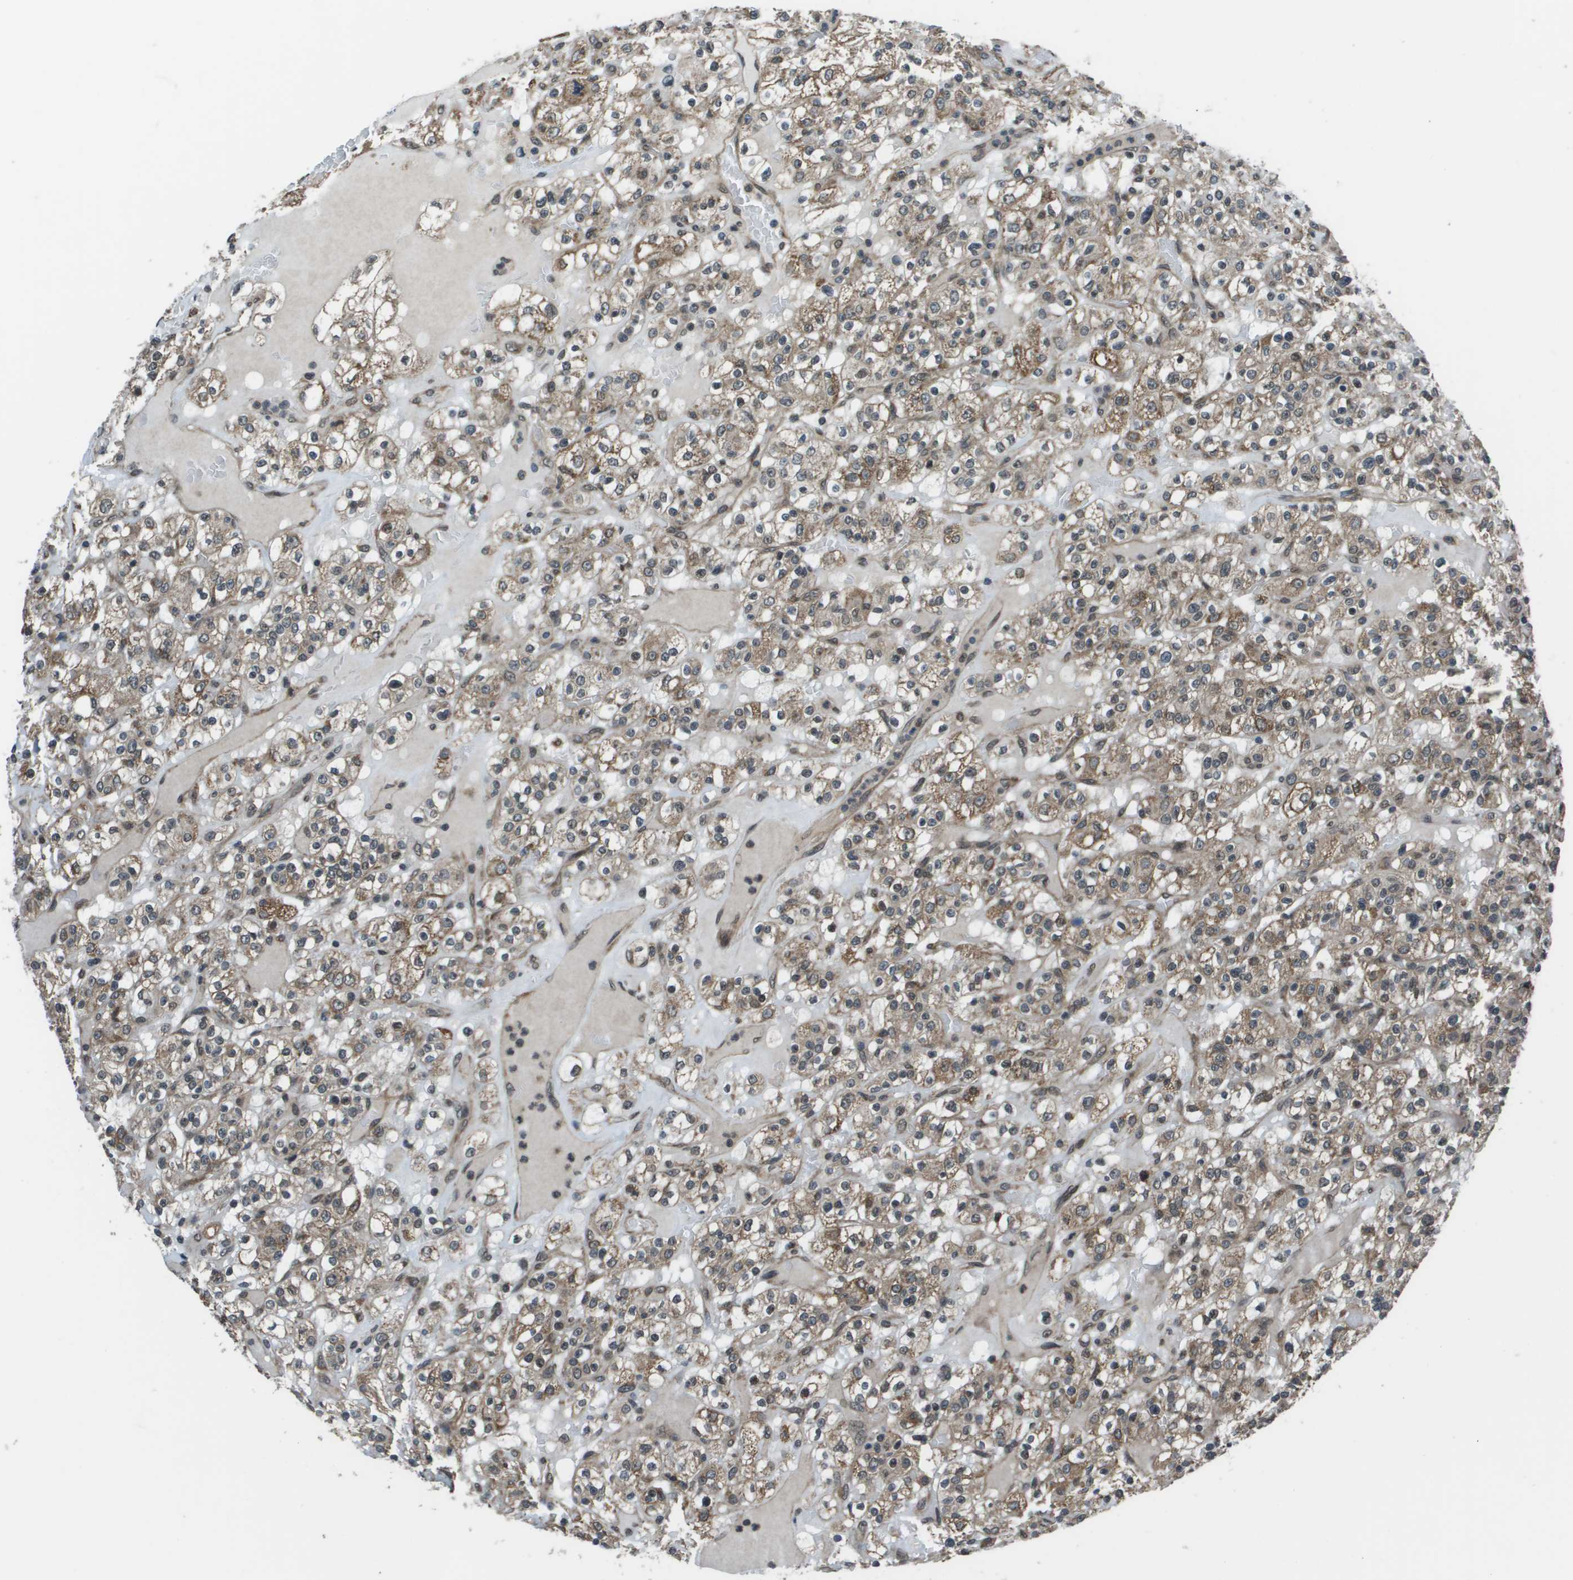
{"staining": {"intensity": "moderate", "quantity": ">75%", "location": "cytoplasmic/membranous"}, "tissue": "renal cancer", "cell_type": "Tumor cells", "image_type": "cancer", "snomed": [{"axis": "morphology", "description": "Normal tissue, NOS"}, {"axis": "morphology", "description": "Adenocarcinoma, NOS"}, {"axis": "topography", "description": "Kidney"}], "caption": "A micrograph showing moderate cytoplasmic/membranous positivity in about >75% of tumor cells in renal cancer (adenocarcinoma), as visualized by brown immunohistochemical staining.", "gene": "PPFIA1", "patient": {"sex": "female", "age": 72}}